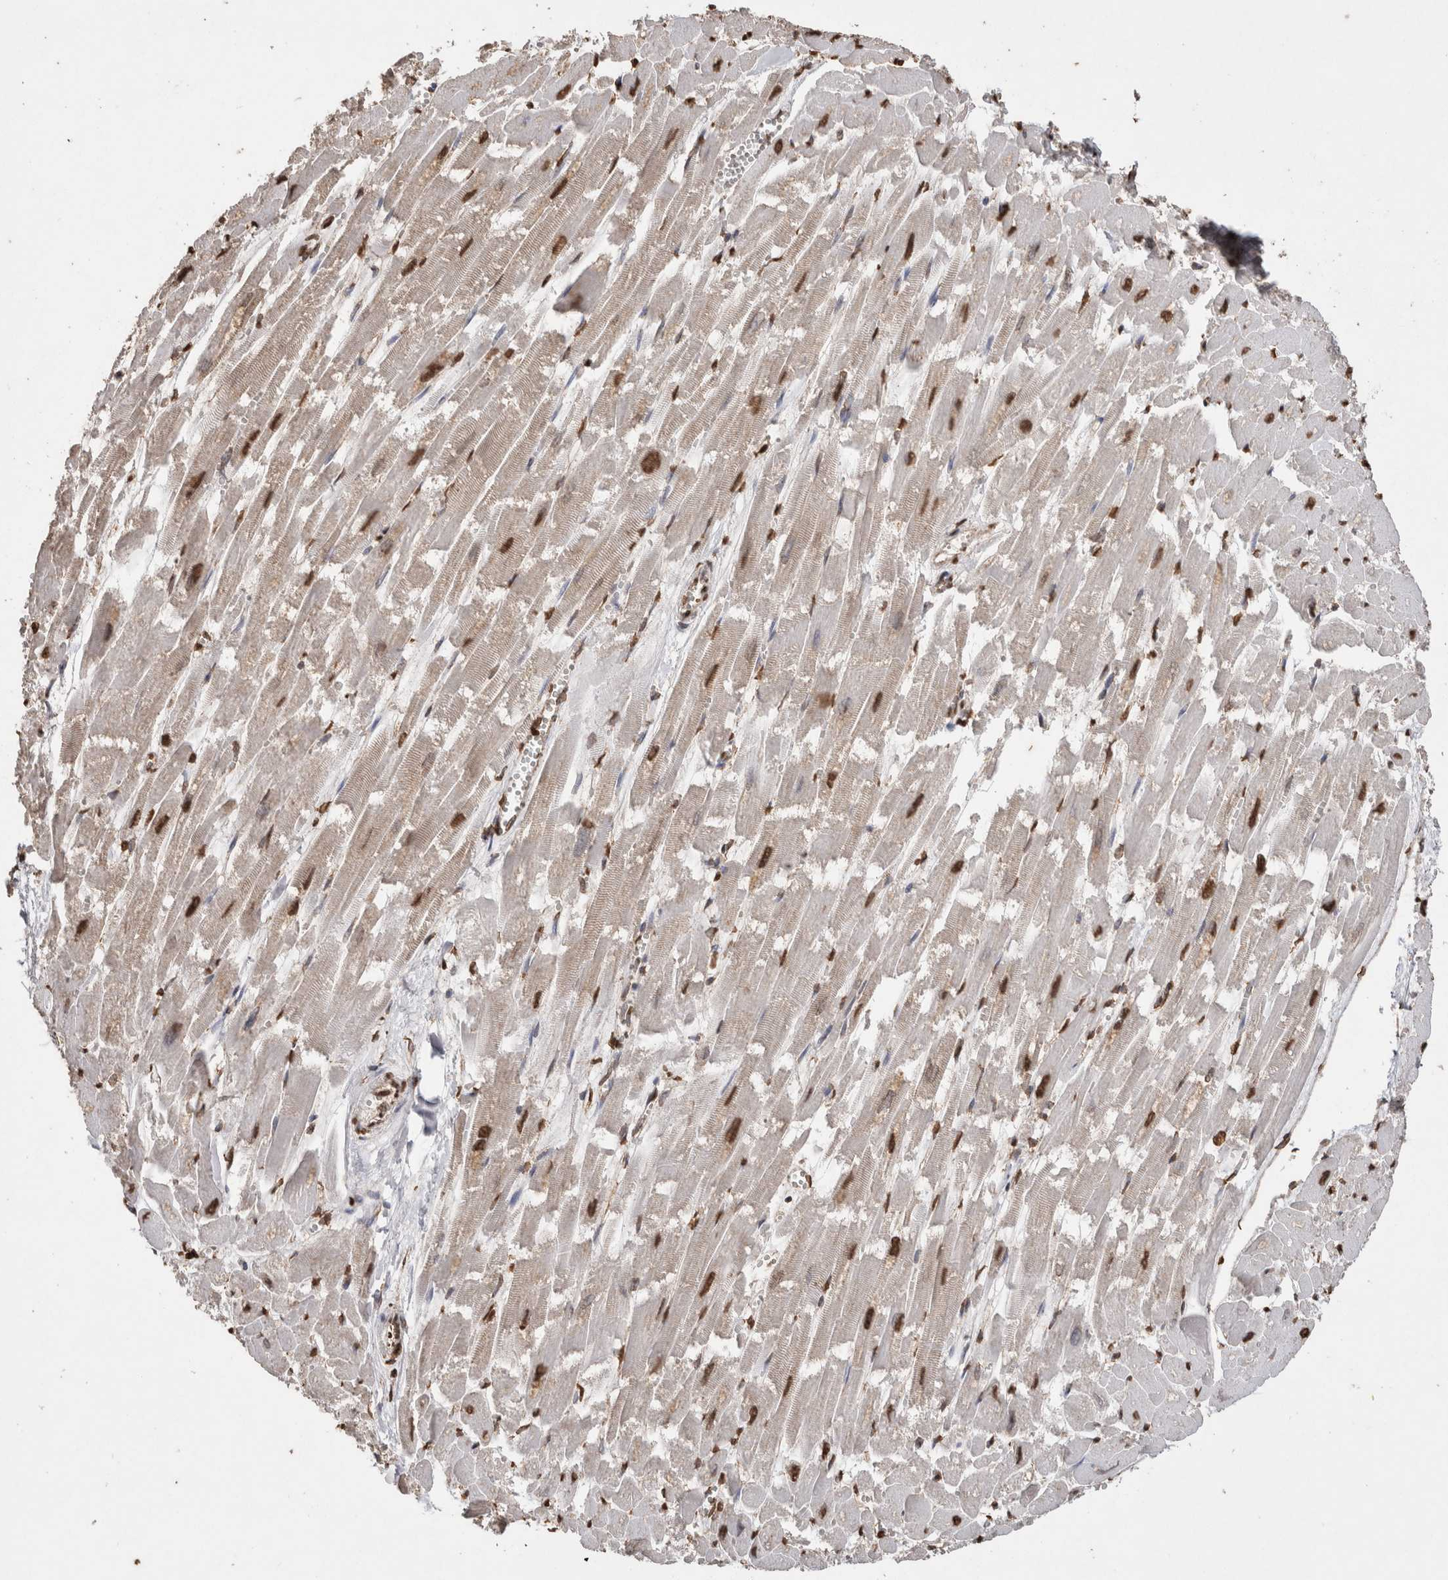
{"staining": {"intensity": "strong", "quantity": ">75%", "location": "nuclear"}, "tissue": "heart muscle", "cell_type": "Cardiomyocytes", "image_type": "normal", "snomed": [{"axis": "morphology", "description": "Normal tissue, NOS"}, {"axis": "topography", "description": "Heart"}], "caption": "High-power microscopy captured an IHC histopathology image of benign heart muscle, revealing strong nuclear staining in about >75% of cardiomyocytes.", "gene": "NTHL1", "patient": {"sex": "male", "age": 54}}